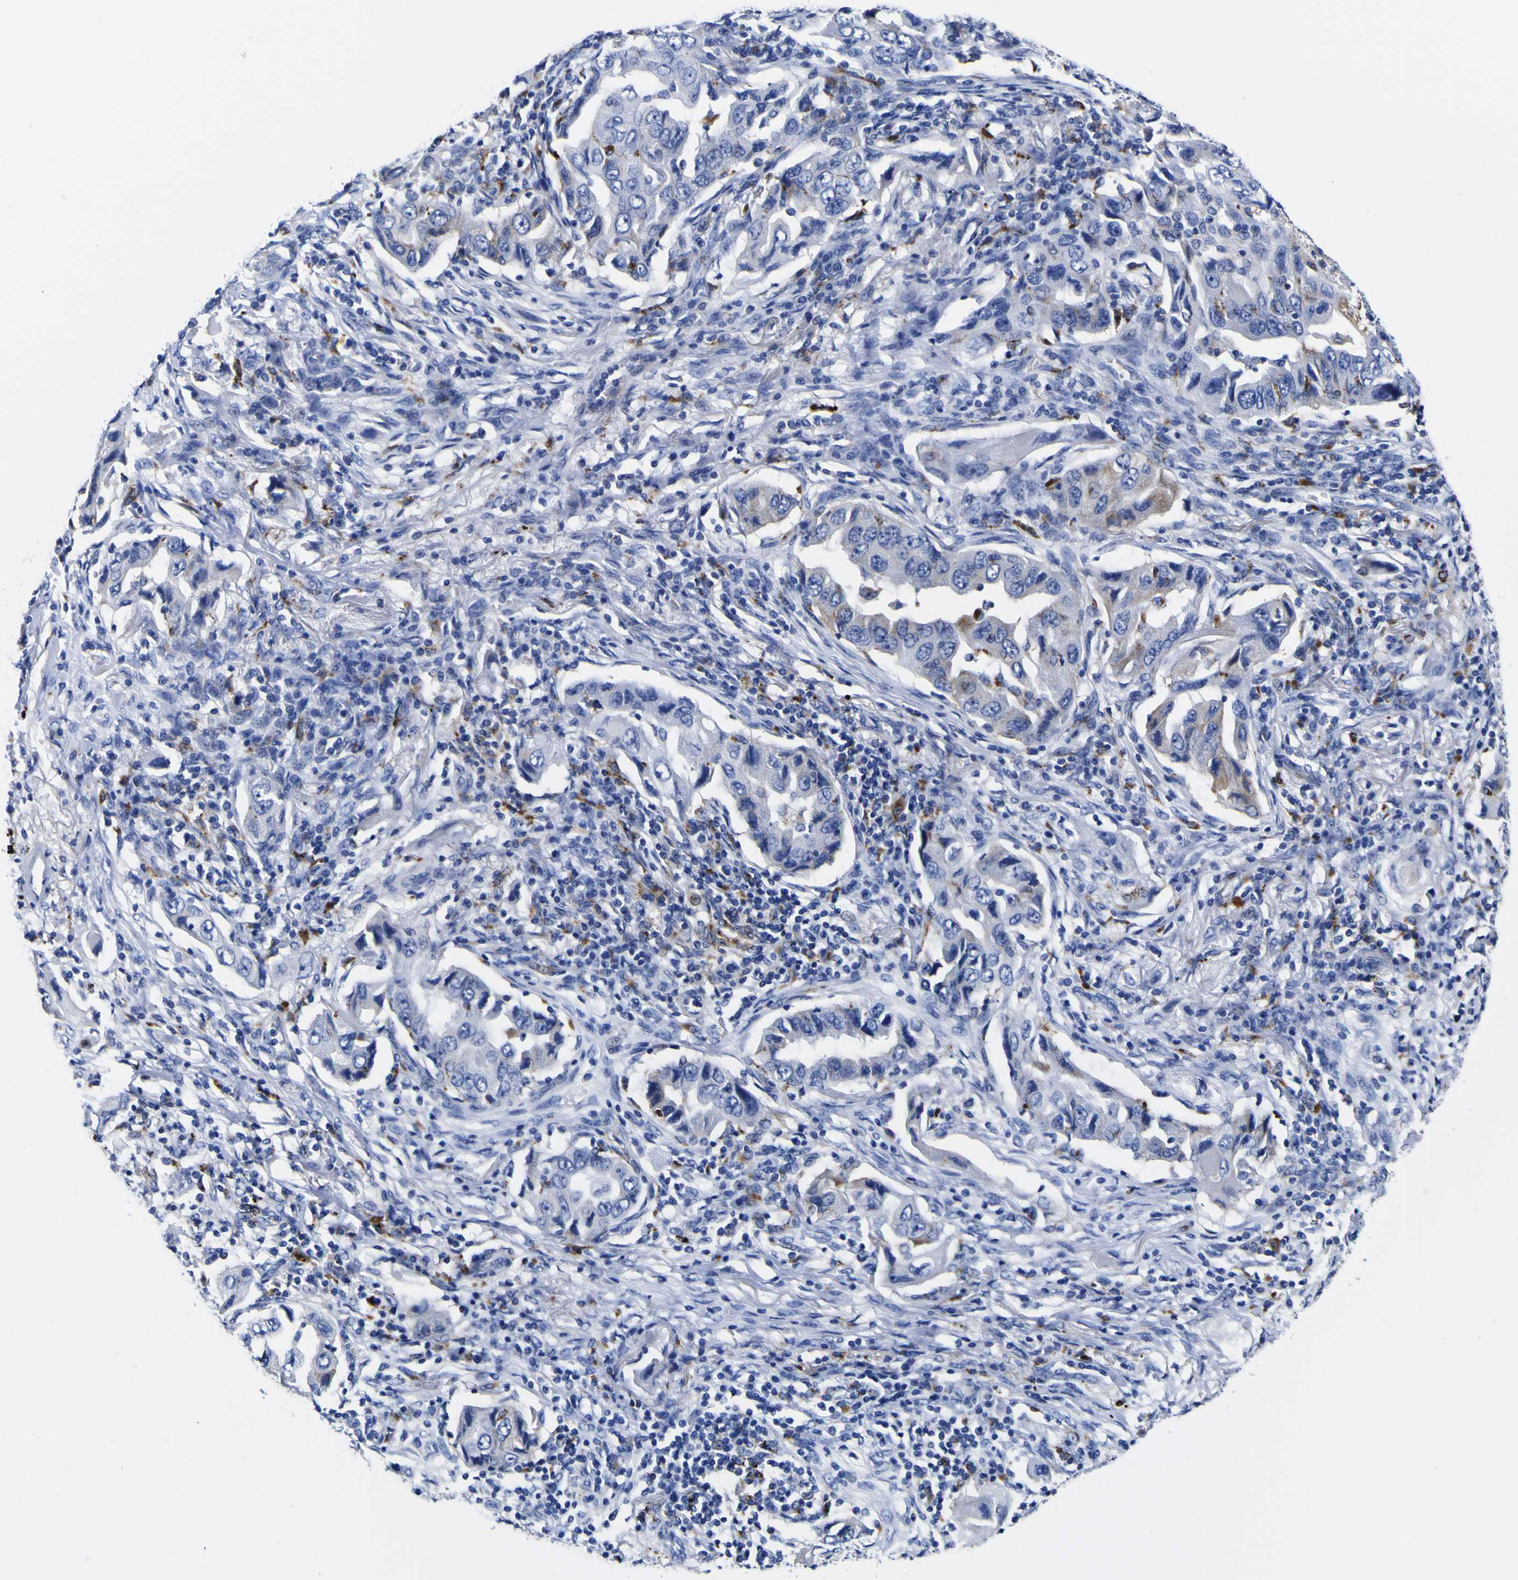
{"staining": {"intensity": "moderate", "quantity": "<25%", "location": "cytoplasmic/membranous"}, "tissue": "lung cancer", "cell_type": "Tumor cells", "image_type": "cancer", "snomed": [{"axis": "morphology", "description": "Adenocarcinoma, NOS"}, {"axis": "topography", "description": "Lung"}], "caption": "The immunohistochemical stain shows moderate cytoplasmic/membranous expression in tumor cells of lung adenocarcinoma tissue.", "gene": "HLA-DQA1", "patient": {"sex": "female", "age": 65}}